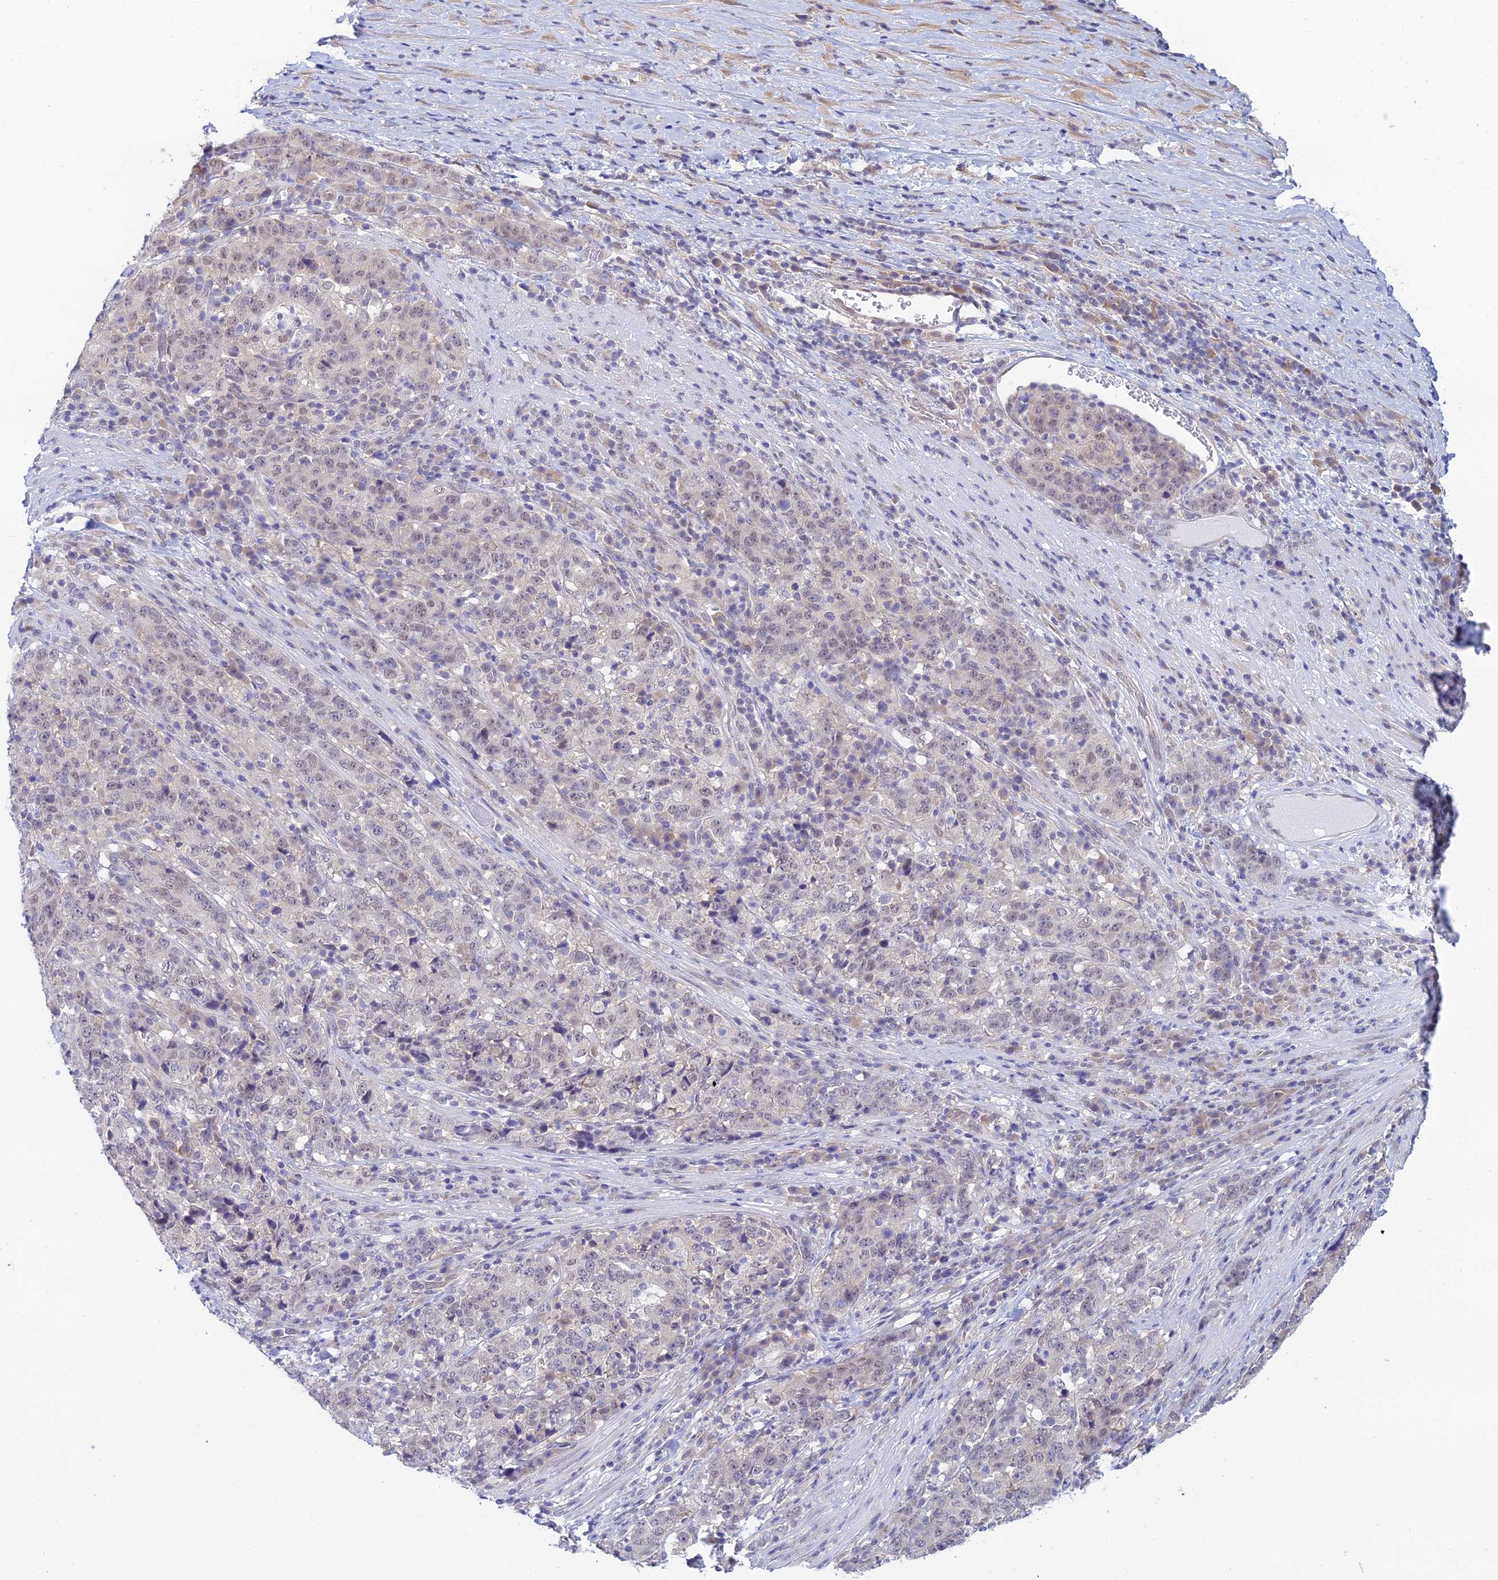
{"staining": {"intensity": "negative", "quantity": "none", "location": "none"}, "tissue": "stomach cancer", "cell_type": "Tumor cells", "image_type": "cancer", "snomed": [{"axis": "morphology", "description": "Adenocarcinoma, NOS"}, {"axis": "topography", "description": "Stomach"}], "caption": "There is no significant expression in tumor cells of adenocarcinoma (stomach). (DAB (3,3'-diaminobenzidine) immunohistochemistry (IHC), high magnification).", "gene": "SKIC8", "patient": {"sex": "male", "age": 59}}